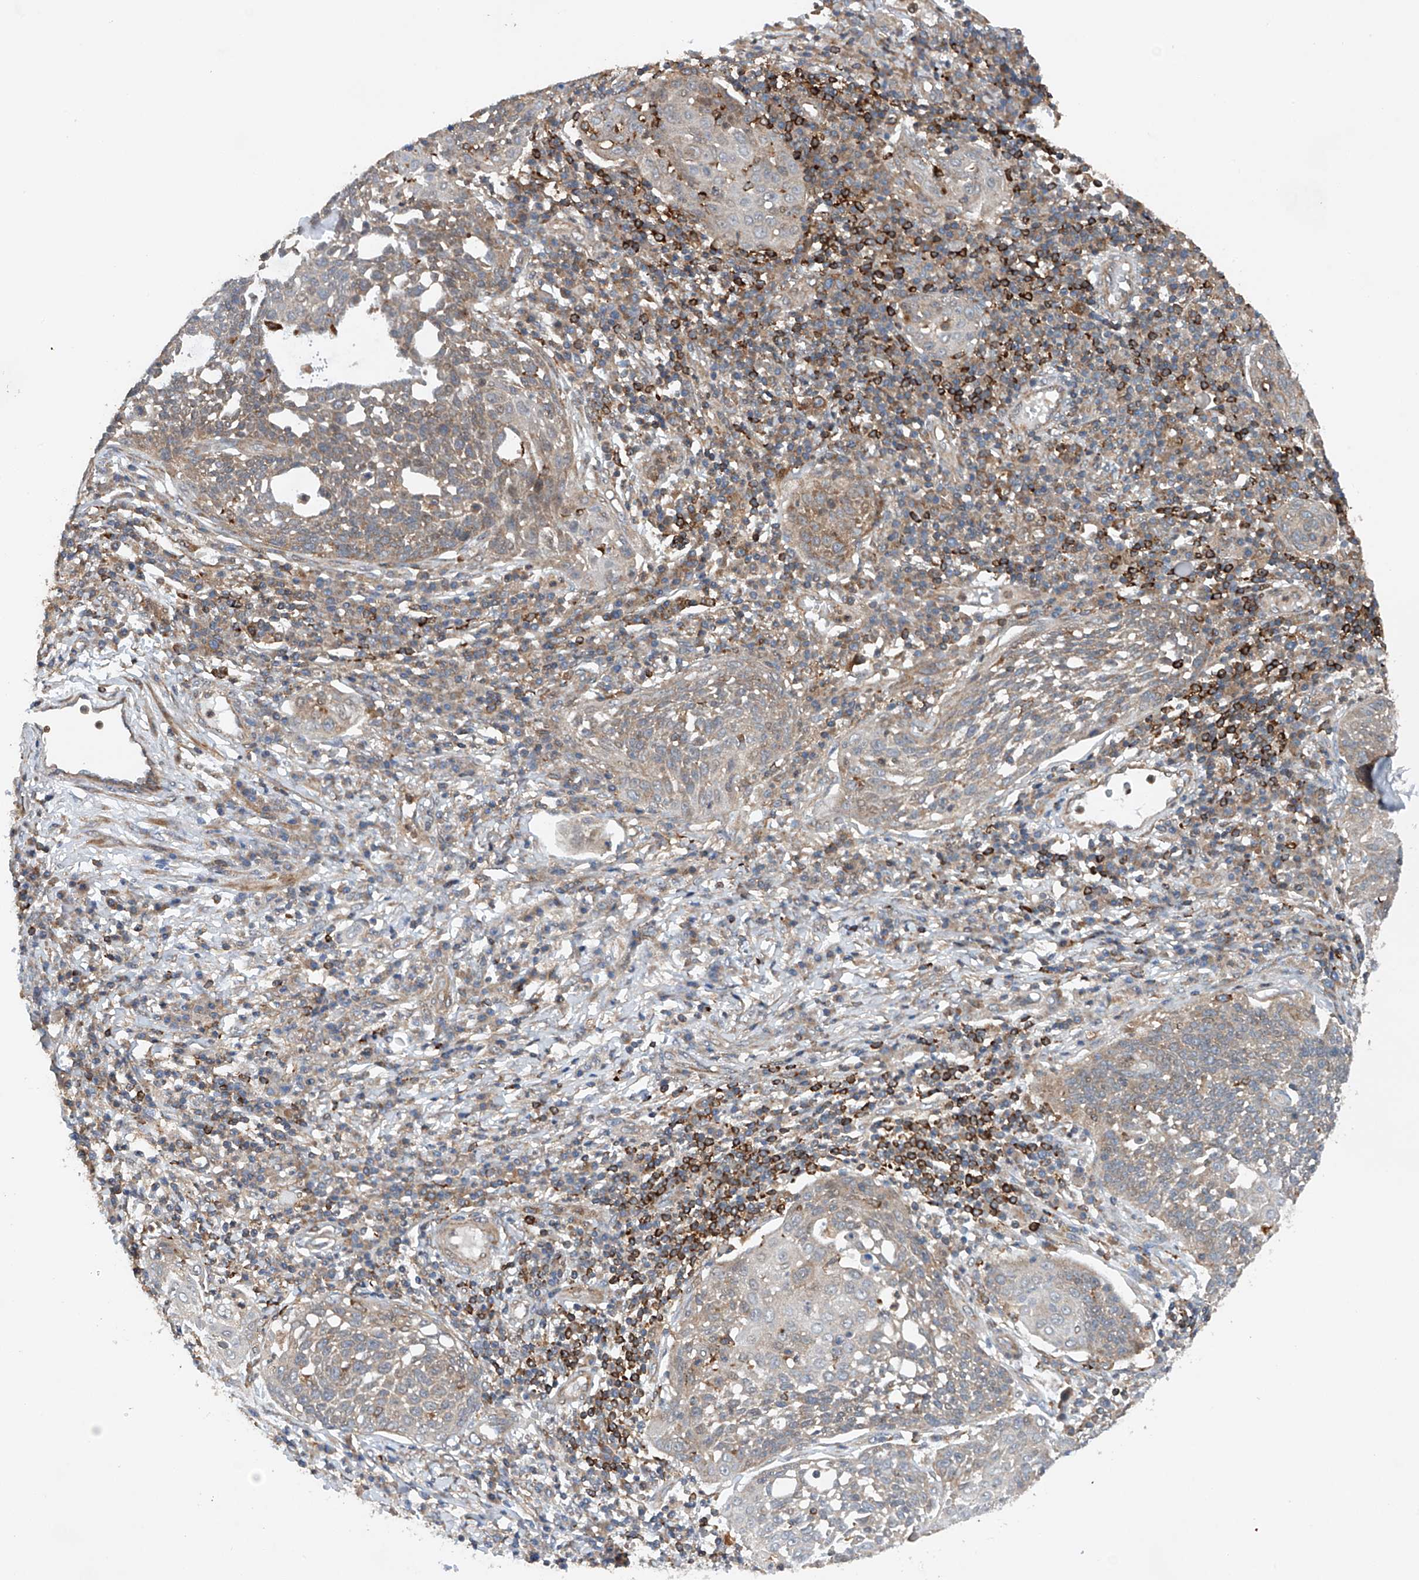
{"staining": {"intensity": "weak", "quantity": "25%-75%", "location": "cytoplasmic/membranous"}, "tissue": "cervical cancer", "cell_type": "Tumor cells", "image_type": "cancer", "snomed": [{"axis": "morphology", "description": "Squamous cell carcinoma, NOS"}, {"axis": "topography", "description": "Cervix"}], "caption": "This is a histology image of IHC staining of cervical cancer, which shows weak expression in the cytoplasmic/membranous of tumor cells.", "gene": "CEP85L", "patient": {"sex": "female", "age": 34}}